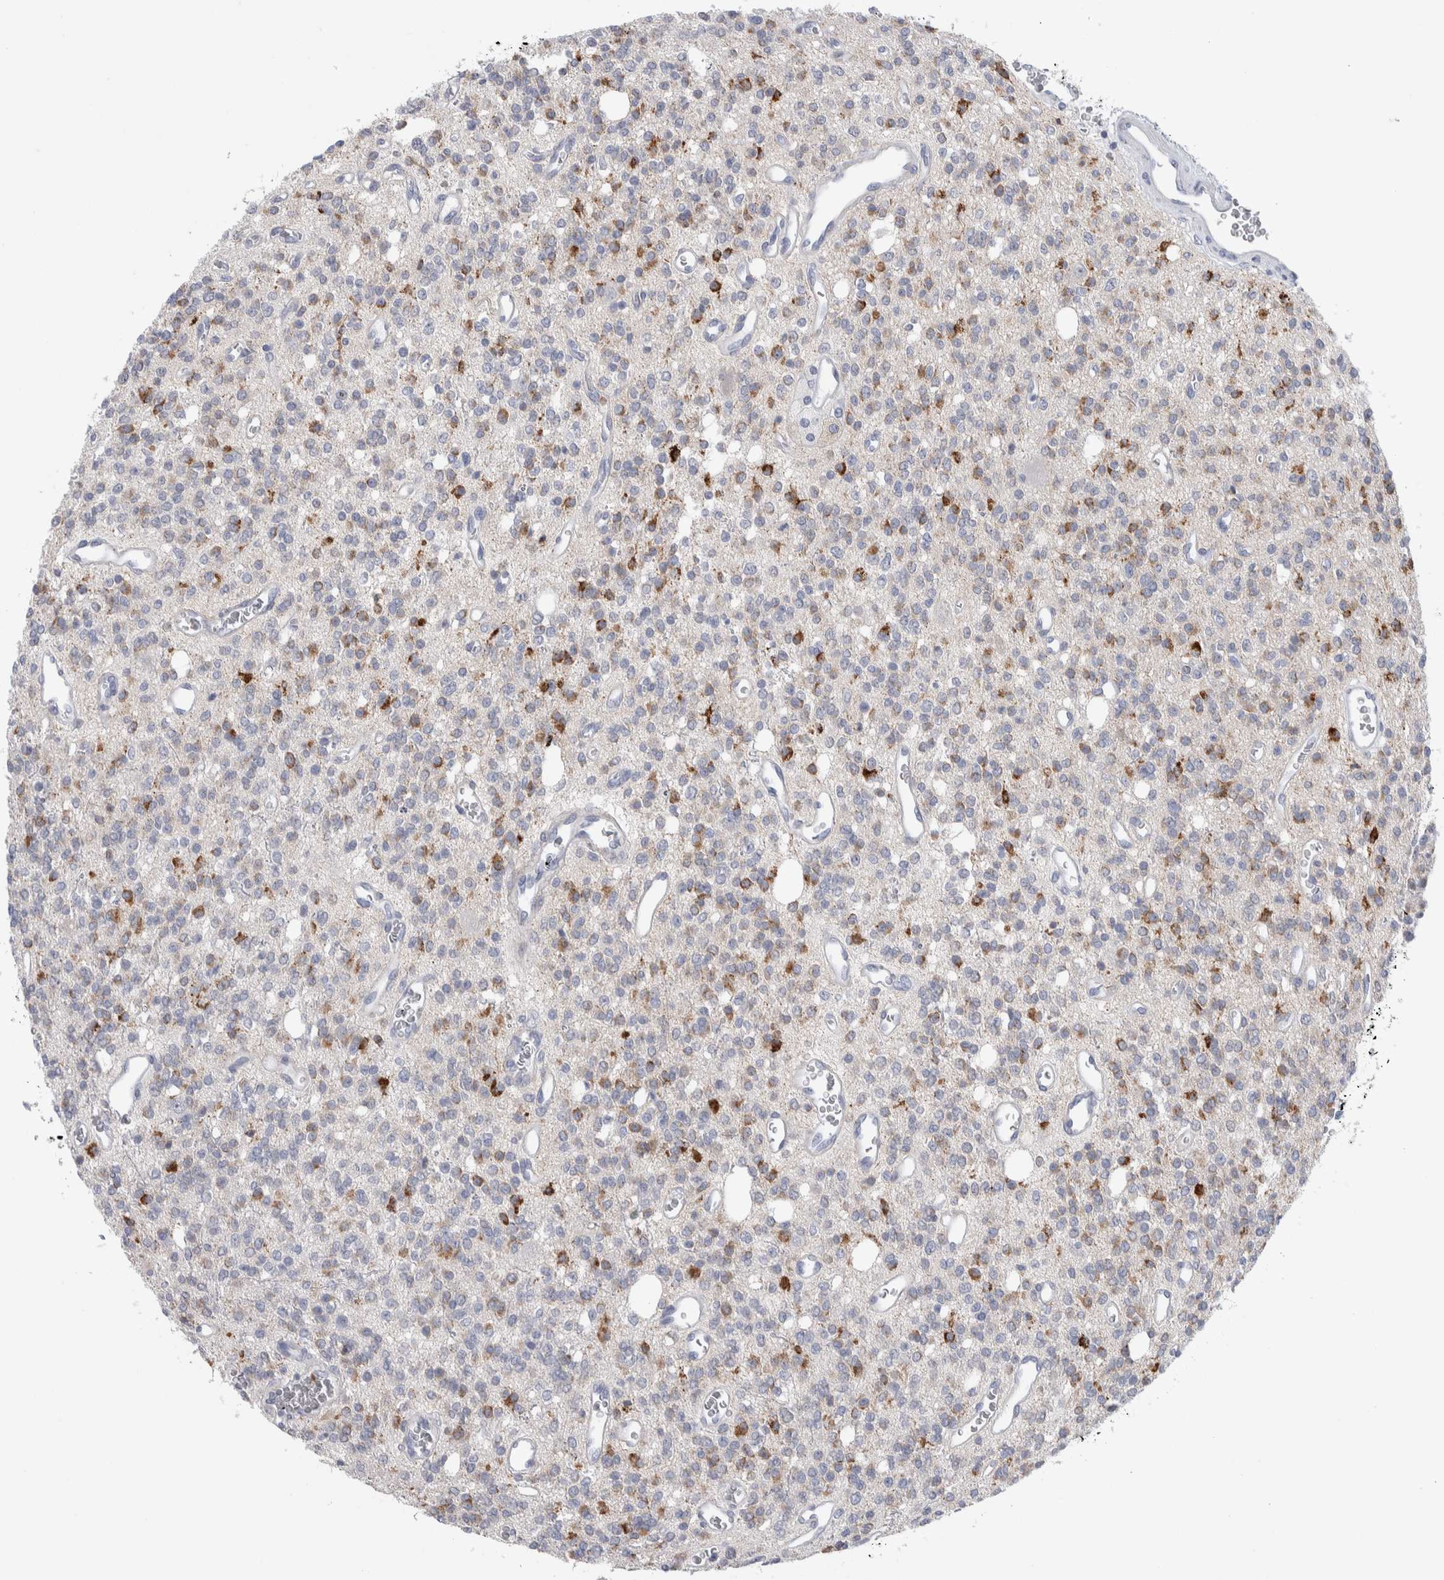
{"staining": {"intensity": "moderate", "quantity": "<25%", "location": "cytoplasmic/membranous"}, "tissue": "glioma", "cell_type": "Tumor cells", "image_type": "cancer", "snomed": [{"axis": "morphology", "description": "Glioma, malignant, High grade"}, {"axis": "topography", "description": "Brain"}], "caption": "IHC of malignant glioma (high-grade) shows low levels of moderate cytoplasmic/membranous expression in about <25% of tumor cells.", "gene": "LURAP1L", "patient": {"sex": "male", "age": 34}}